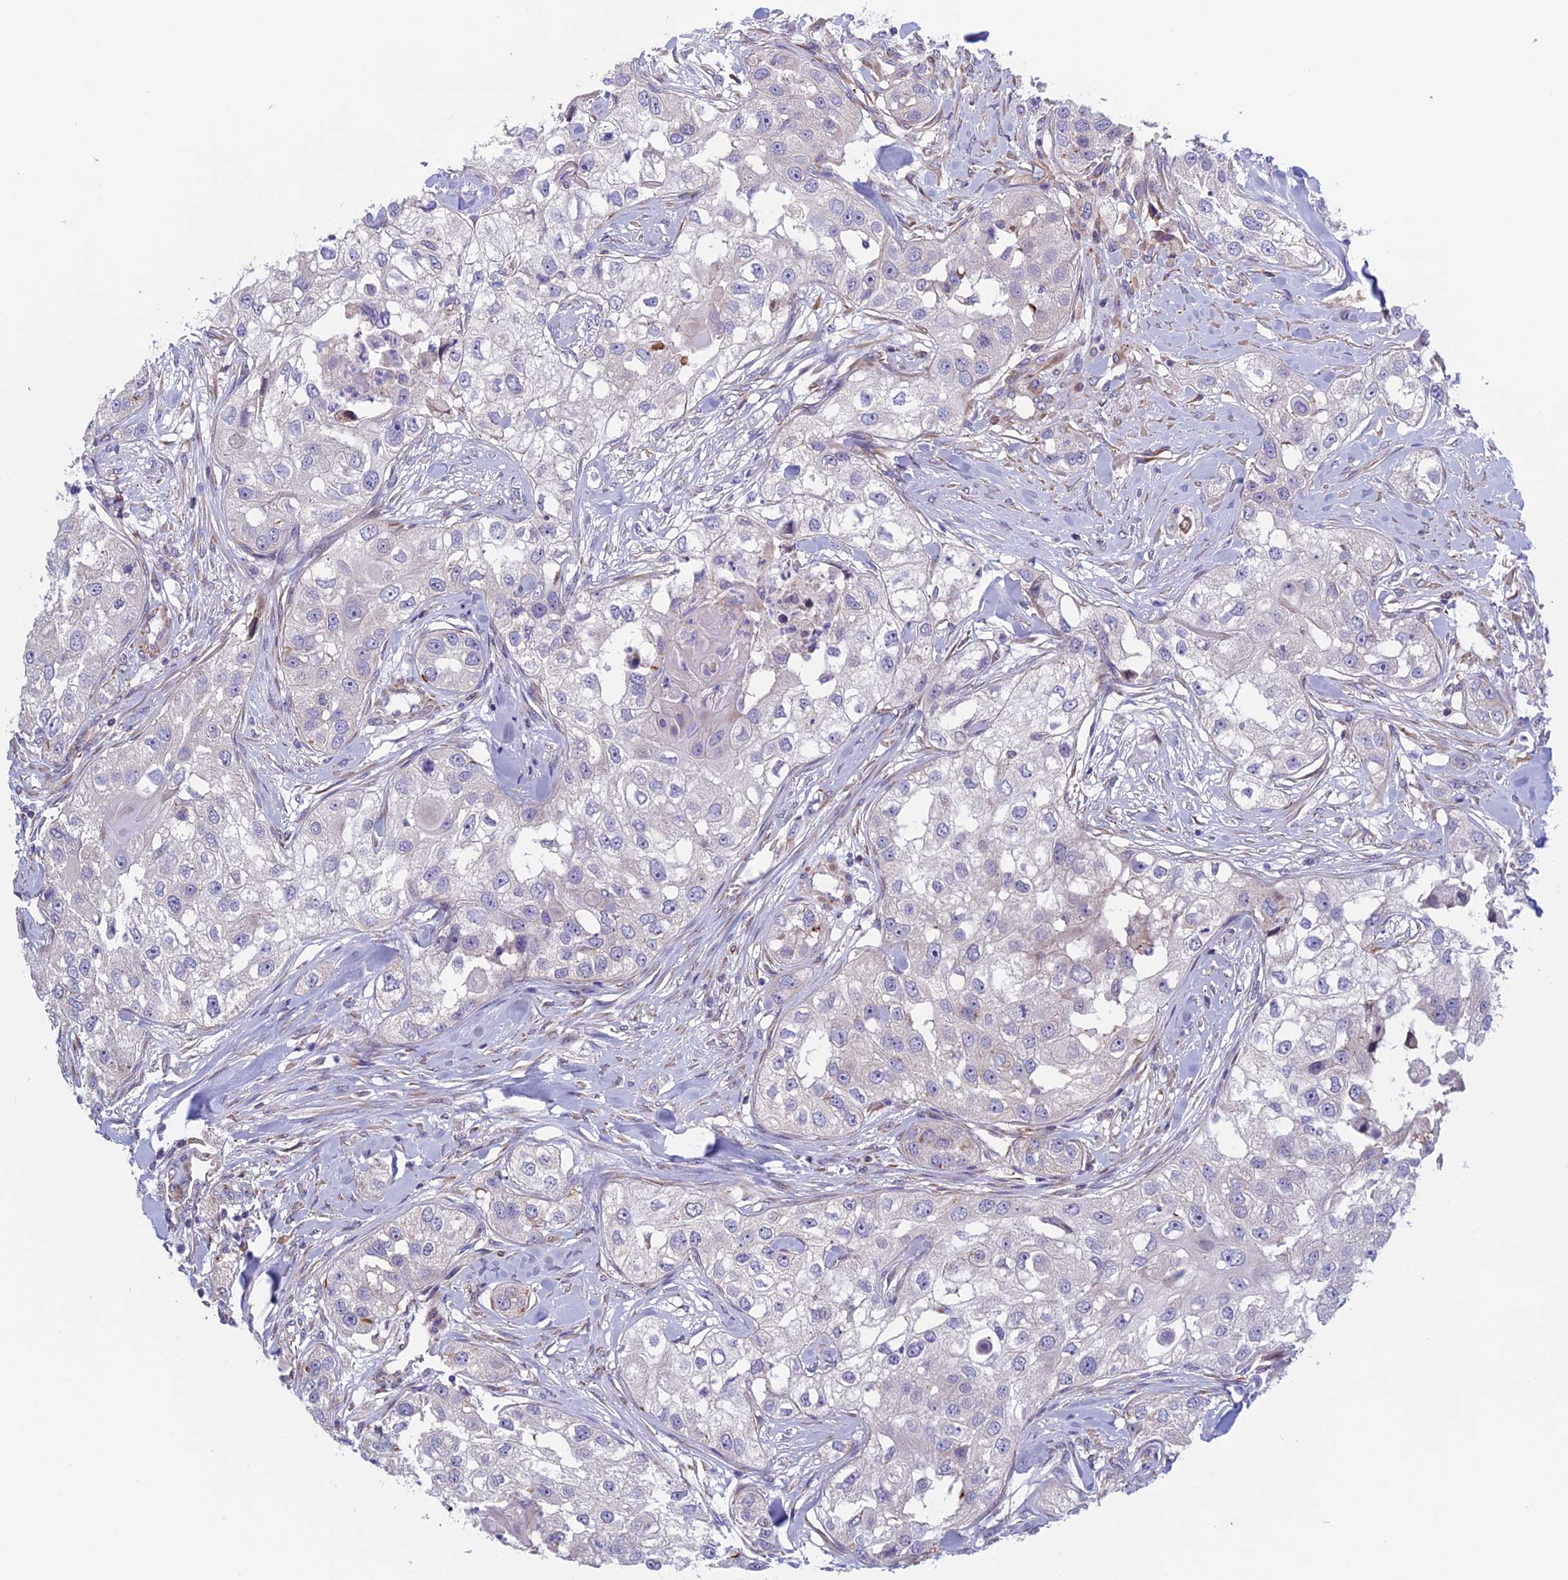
{"staining": {"intensity": "negative", "quantity": "none", "location": "none"}, "tissue": "head and neck cancer", "cell_type": "Tumor cells", "image_type": "cancer", "snomed": [{"axis": "morphology", "description": "Normal tissue, NOS"}, {"axis": "morphology", "description": "Squamous cell carcinoma, NOS"}, {"axis": "topography", "description": "Skeletal muscle"}, {"axis": "topography", "description": "Head-Neck"}], "caption": "This is a image of IHC staining of head and neck squamous cell carcinoma, which shows no staining in tumor cells.", "gene": "BCL2L10", "patient": {"sex": "male", "age": 51}}